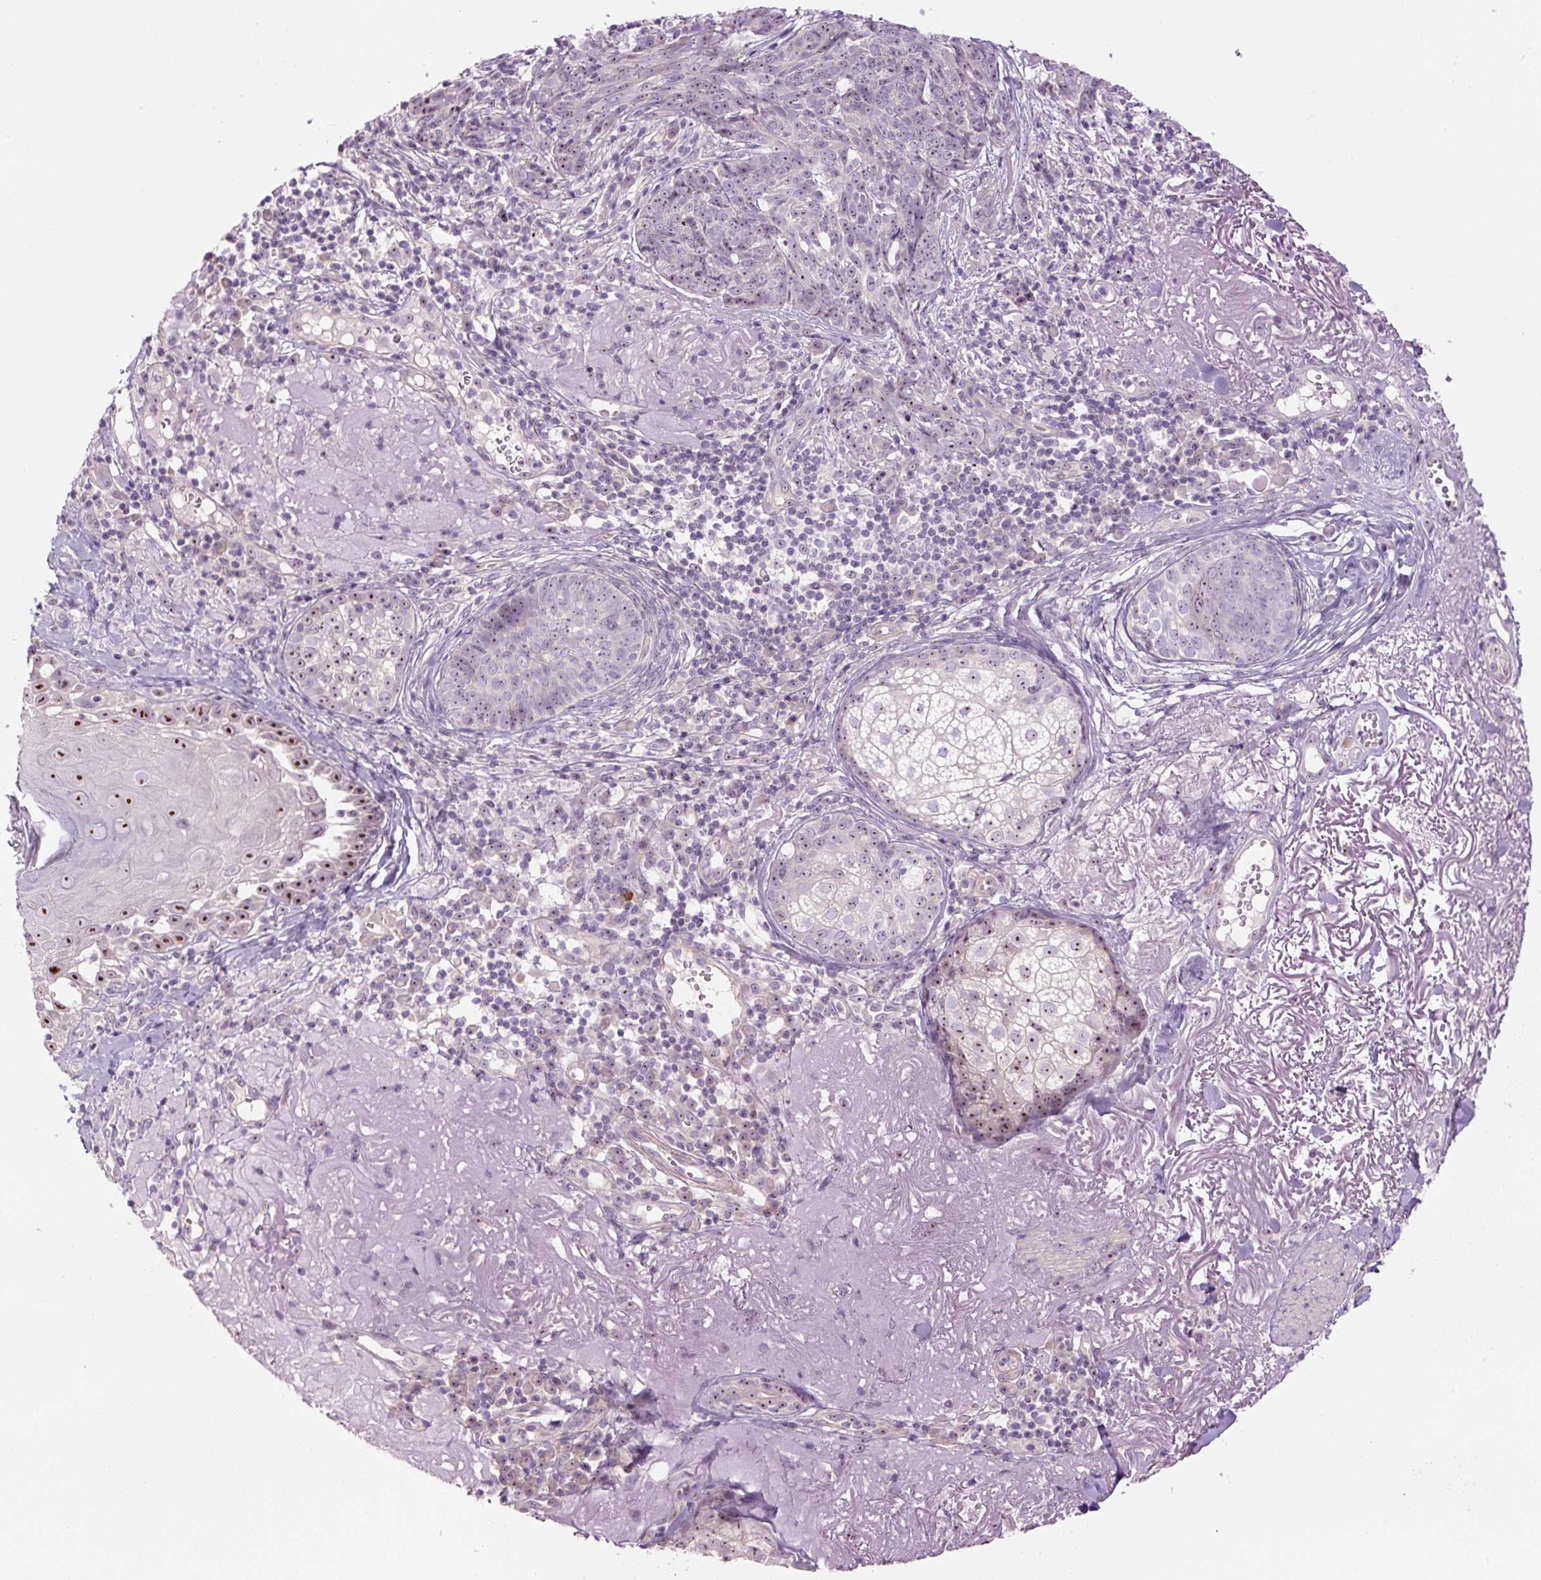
{"staining": {"intensity": "weak", "quantity": "25%-75%", "location": "nuclear"}, "tissue": "skin cancer", "cell_type": "Tumor cells", "image_type": "cancer", "snomed": [{"axis": "morphology", "description": "Basal cell carcinoma"}, {"axis": "topography", "description": "Skin"}, {"axis": "topography", "description": "Skin of face"}], "caption": "Immunohistochemistry (DAB (3,3'-diaminobenzidine)) staining of skin cancer (basal cell carcinoma) demonstrates weak nuclear protein positivity in approximately 25%-75% of tumor cells.", "gene": "TMEM151B", "patient": {"sex": "female", "age": 95}}